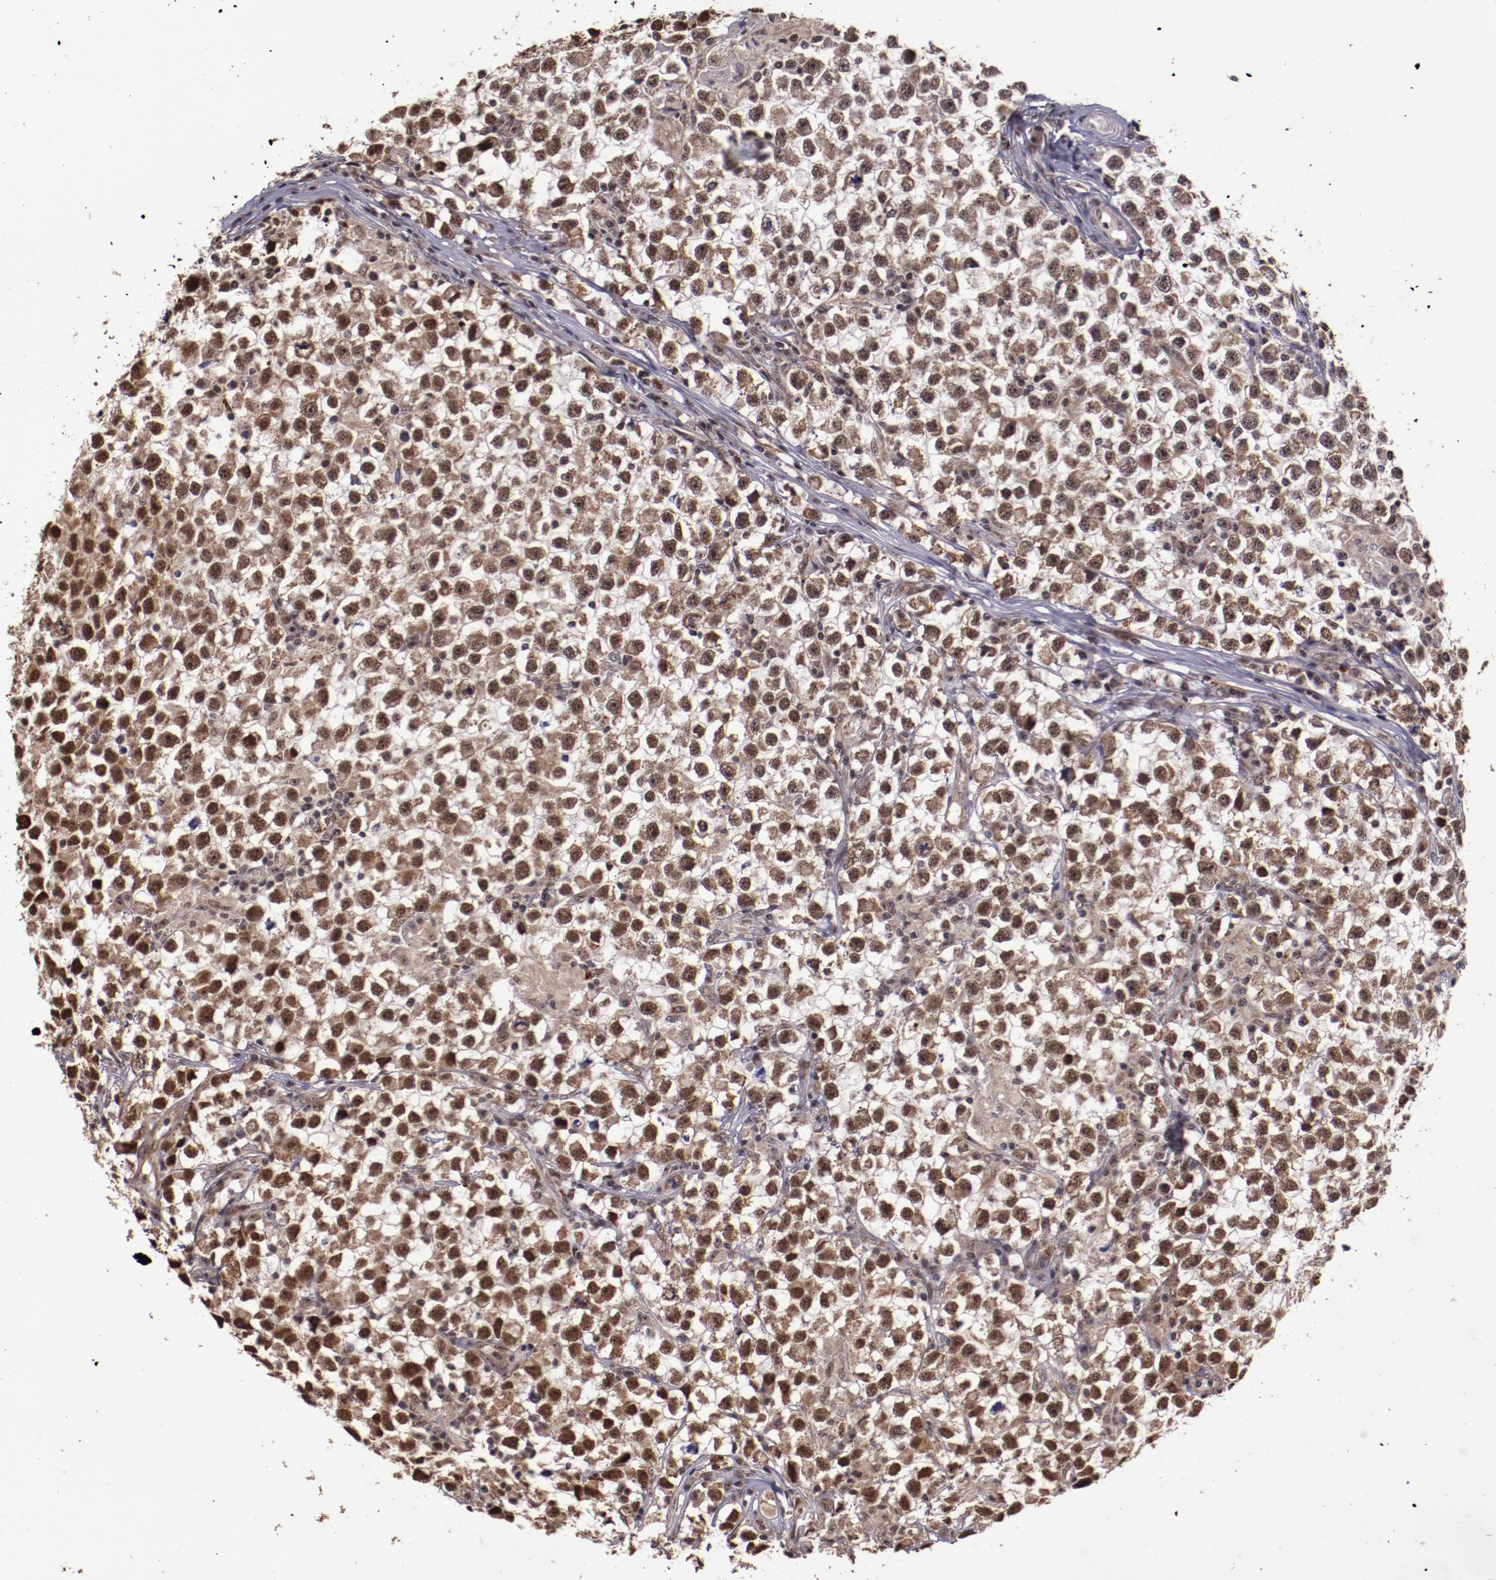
{"staining": {"intensity": "moderate", "quantity": ">75%", "location": "cytoplasmic/membranous,nuclear"}, "tissue": "testis cancer", "cell_type": "Tumor cells", "image_type": "cancer", "snomed": [{"axis": "morphology", "description": "Seminoma, NOS"}, {"axis": "topography", "description": "Testis"}], "caption": "The immunohistochemical stain highlights moderate cytoplasmic/membranous and nuclear positivity in tumor cells of testis seminoma tissue. Nuclei are stained in blue.", "gene": "CECR2", "patient": {"sex": "male", "age": 33}}